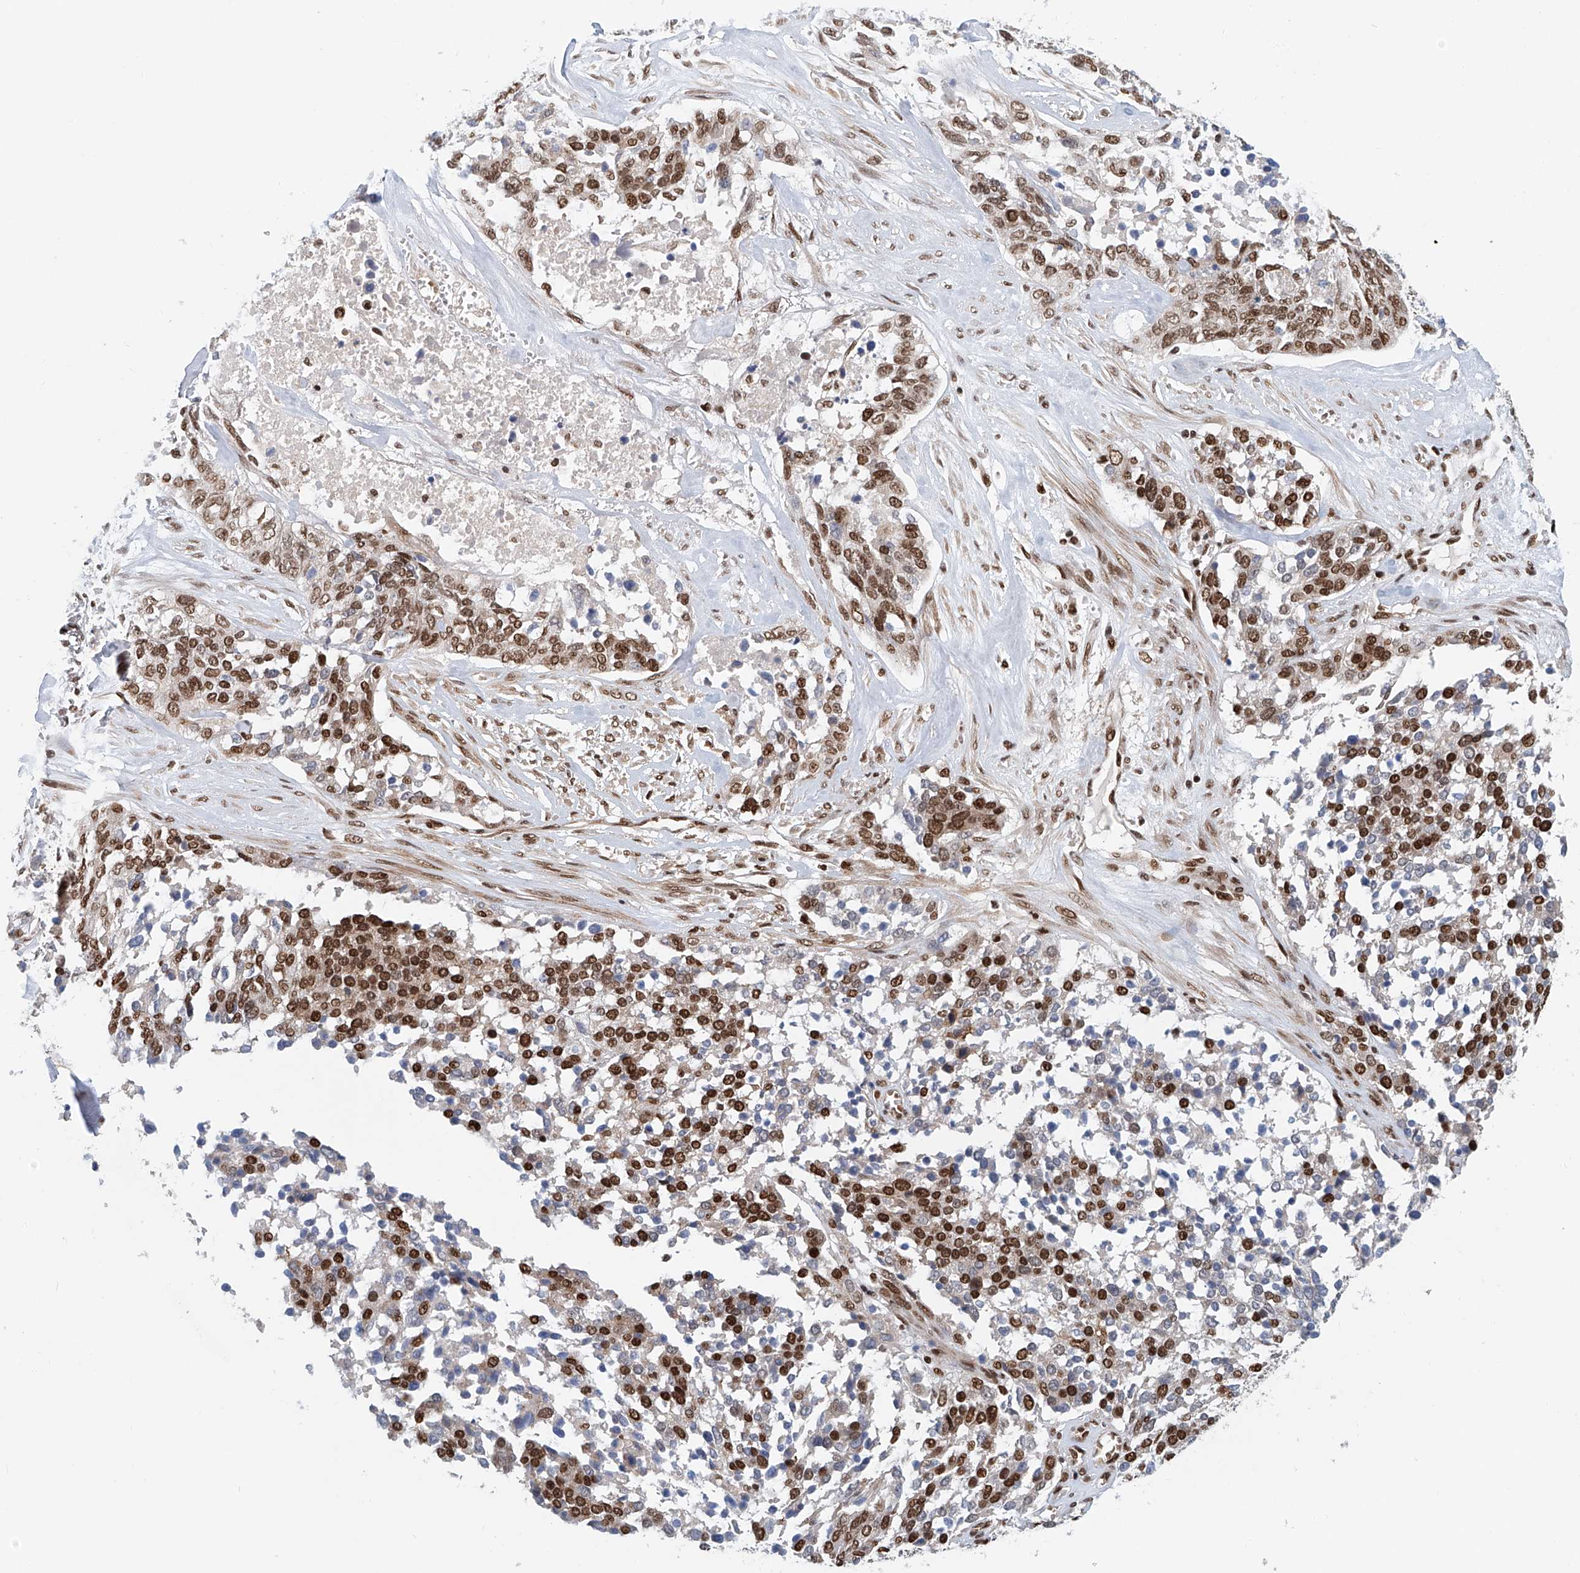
{"staining": {"intensity": "strong", "quantity": ">75%", "location": "nuclear"}, "tissue": "ovarian cancer", "cell_type": "Tumor cells", "image_type": "cancer", "snomed": [{"axis": "morphology", "description": "Cystadenocarcinoma, serous, NOS"}, {"axis": "topography", "description": "Ovary"}], "caption": "Ovarian cancer stained for a protein exhibits strong nuclear positivity in tumor cells.", "gene": "ZNF470", "patient": {"sex": "female", "age": 44}}